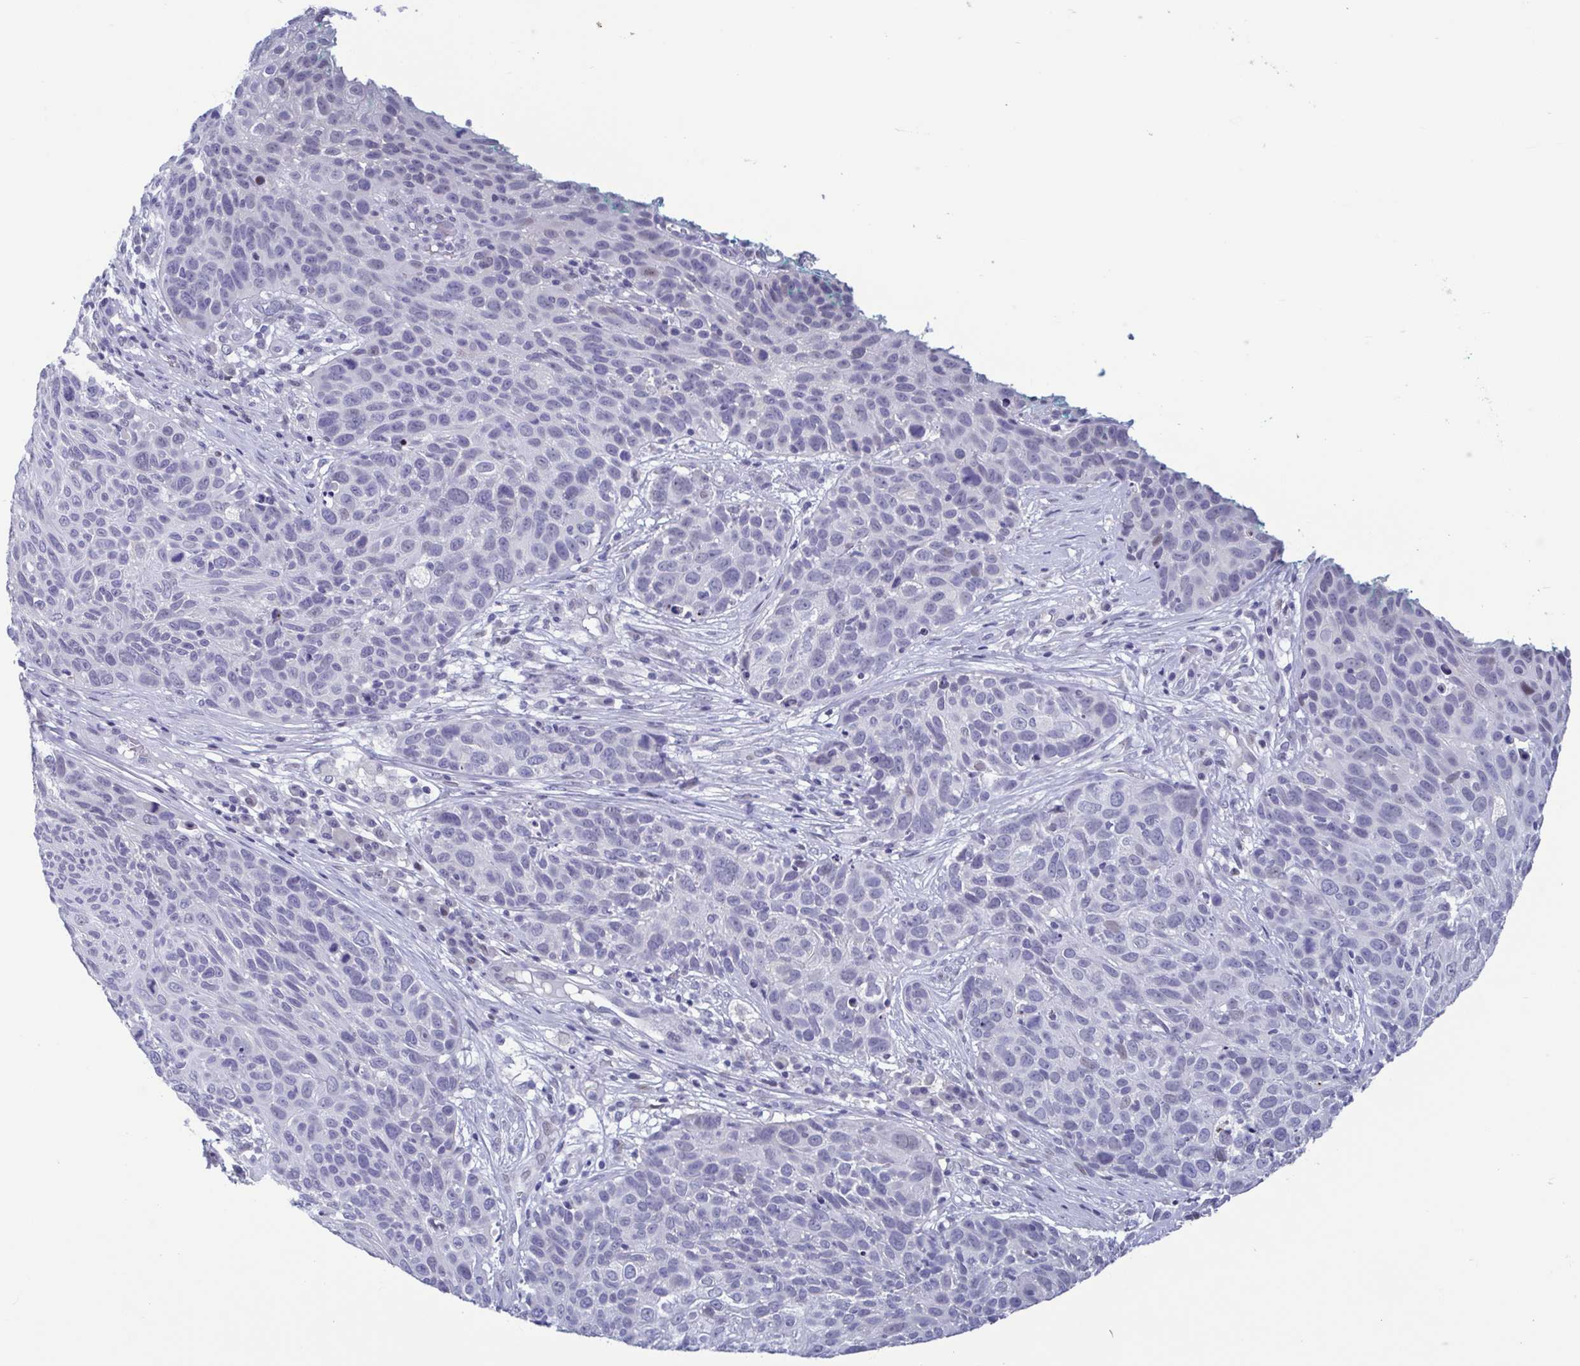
{"staining": {"intensity": "negative", "quantity": "none", "location": "none"}, "tissue": "skin cancer", "cell_type": "Tumor cells", "image_type": "cancer", "snomed": [{"axis": "morphology", "description": "Squamous cell carcinoma, NOS"}, {"axis": "topography", "description": "Skin"}], "caption": "This is a histopathology image of IHC staining of skin cancer (squamous cell carcinoma), which shows no expression in tumor cells.", "gene": "PERM1", "patient": {"sex": "male", "age": 92}}